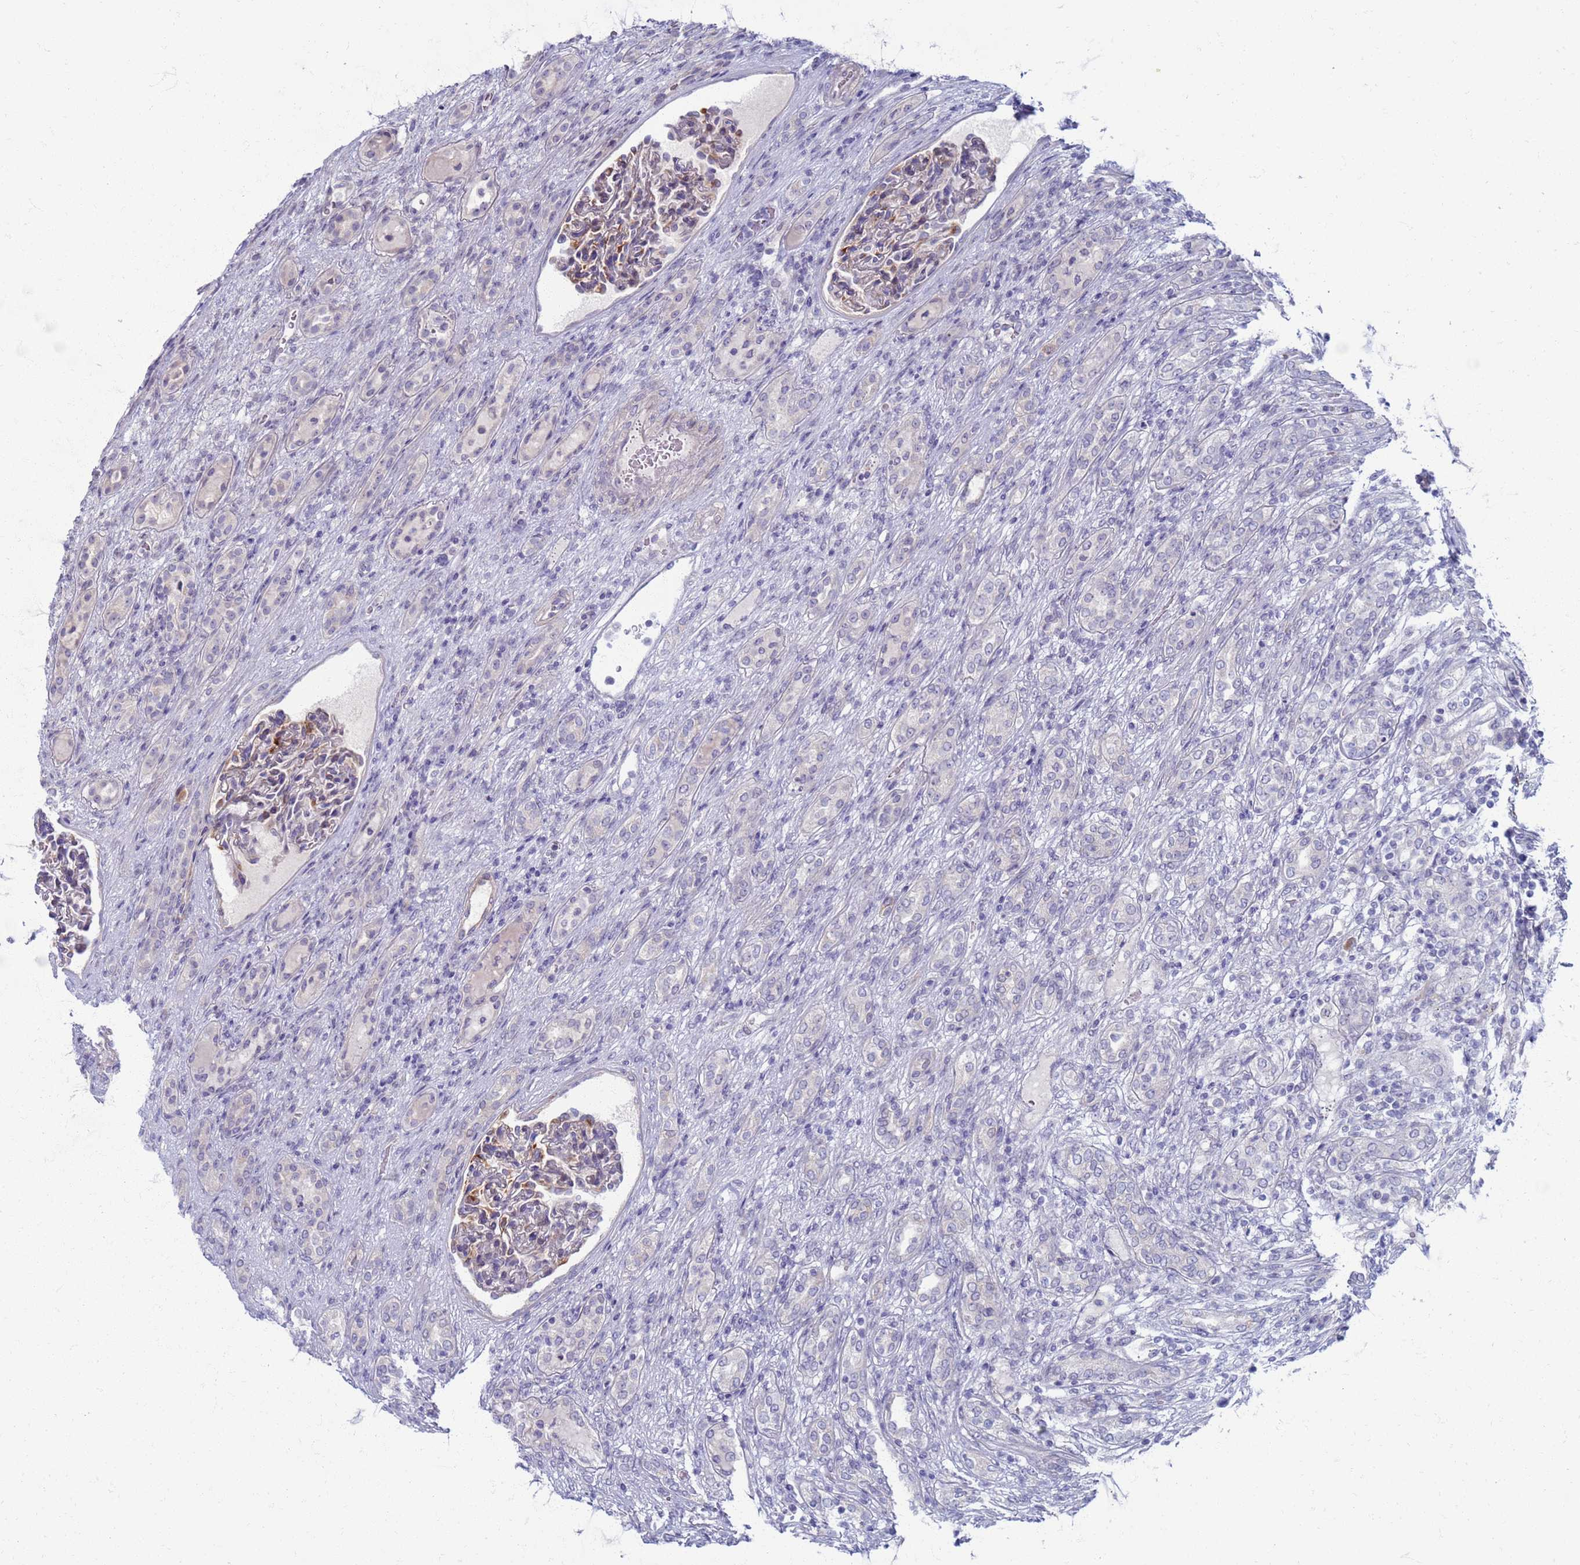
{"staining": {"intensity": "negative", "quantity": "none", "location": "none"}, "tissue": "renal cancer", "cell_type": "Tumor cells", "image_type": "cancer", "snomed": [{"axis": "morphology", "description": "Adenocarcinoma, NOS"}, {"axis": "topography", "description": "Kidney"}], "caption": "The image exhibits no significant expression in tumor cells of renal cancer (adenocarcinoma). Nuclei are stained in blue.", "gene": "CLCA2", "patient": {"sex": "female", "age": 54}}